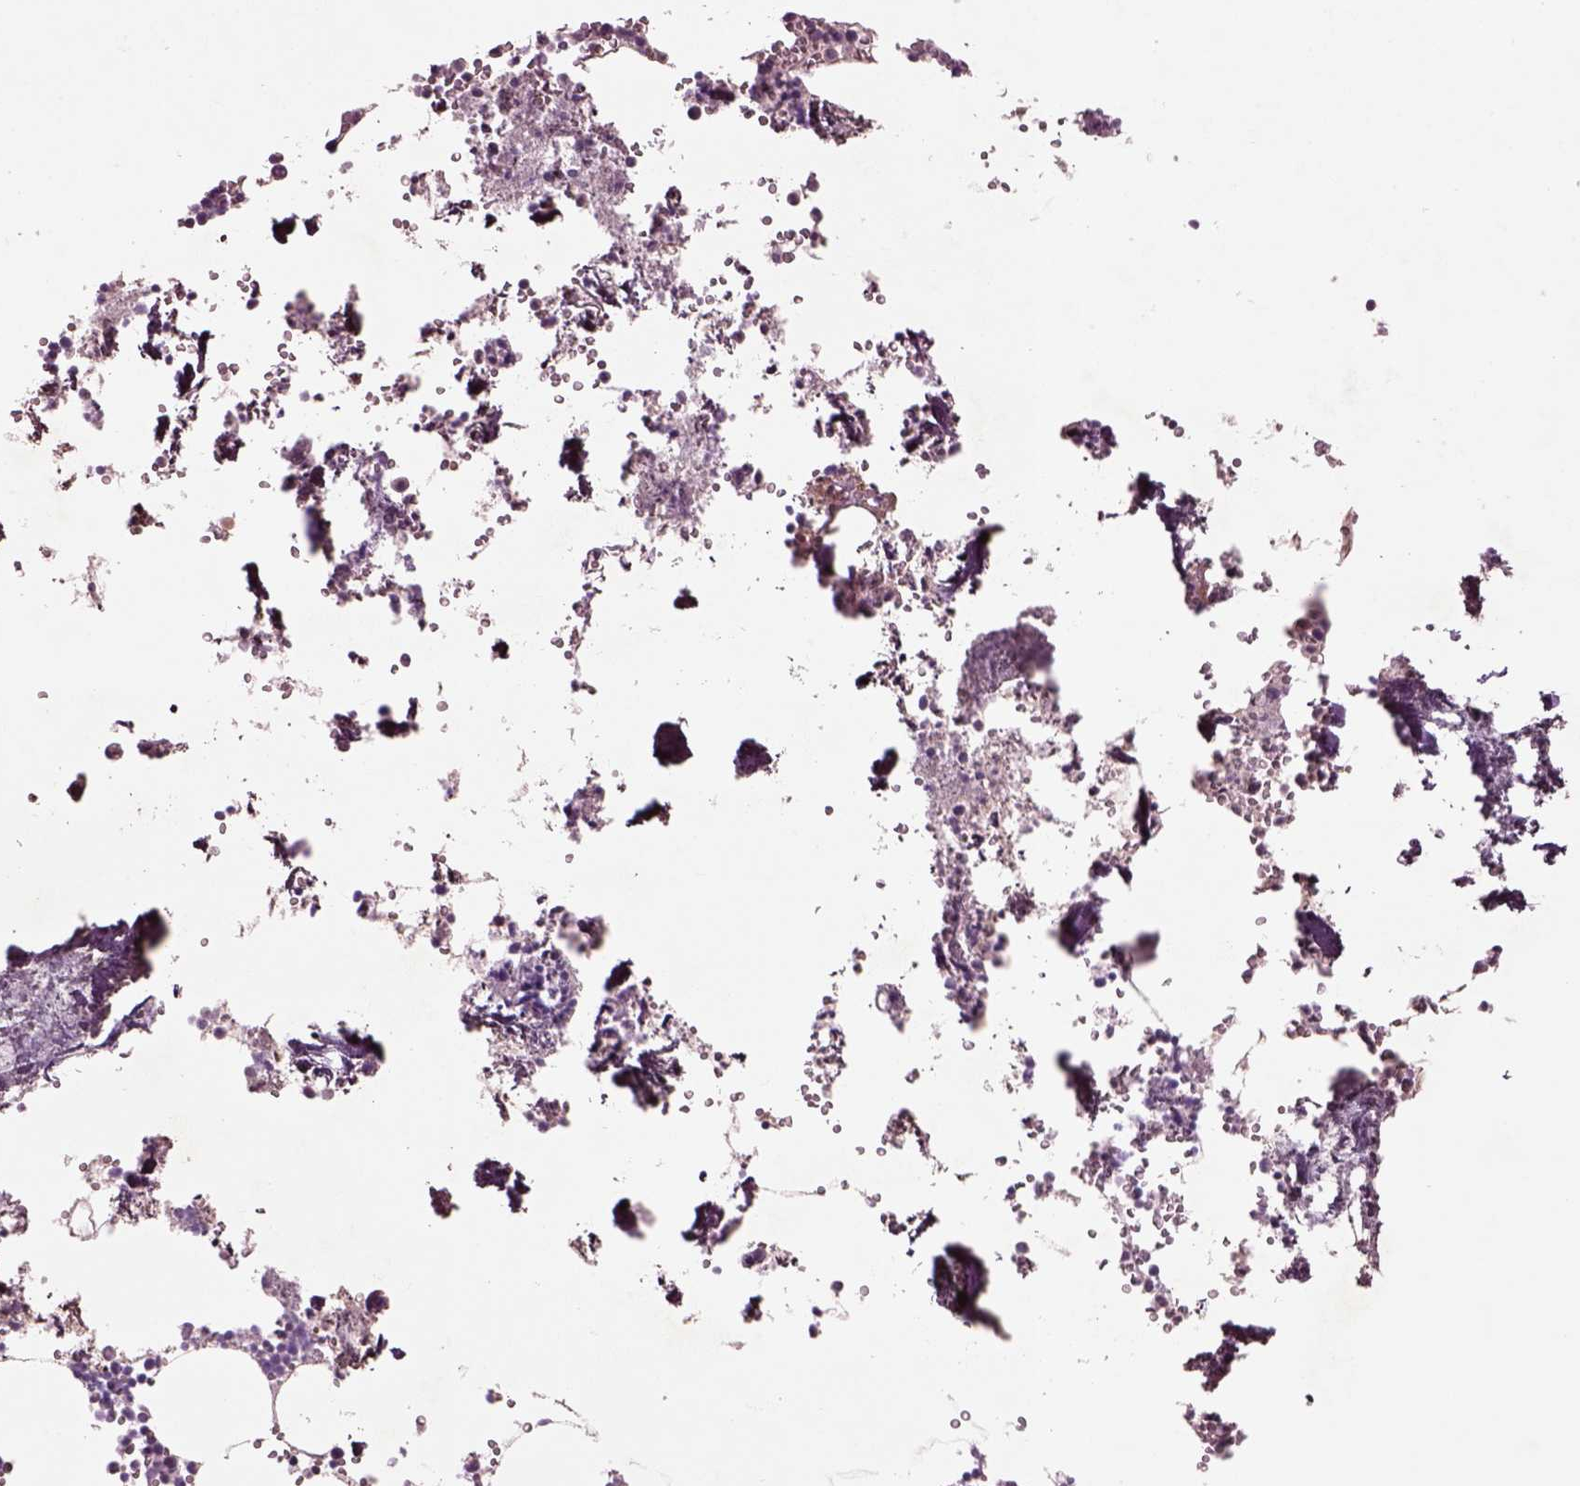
{"staining": {"intensity": "negative", "quantity": "none", "location": "none"}, "tissue": "bone marrow", "cell_type": "Hematopoietic cells", "image_type": "normal", "snomed": [{"axis": "morphology", "description": "Normal tissue, NOS"}, {"axis": "topography", "description": "Bone marrow"}], "caption": "A histopathology image of bone marrow stained for a protein demonstrates no brown staining in hematopoietic cells. (DAB immunohistochemistry visualized using brightfield microscopy, high magnification).", "gene": "DUOXA2", "patient": {"sex": "male", "age": 54}}